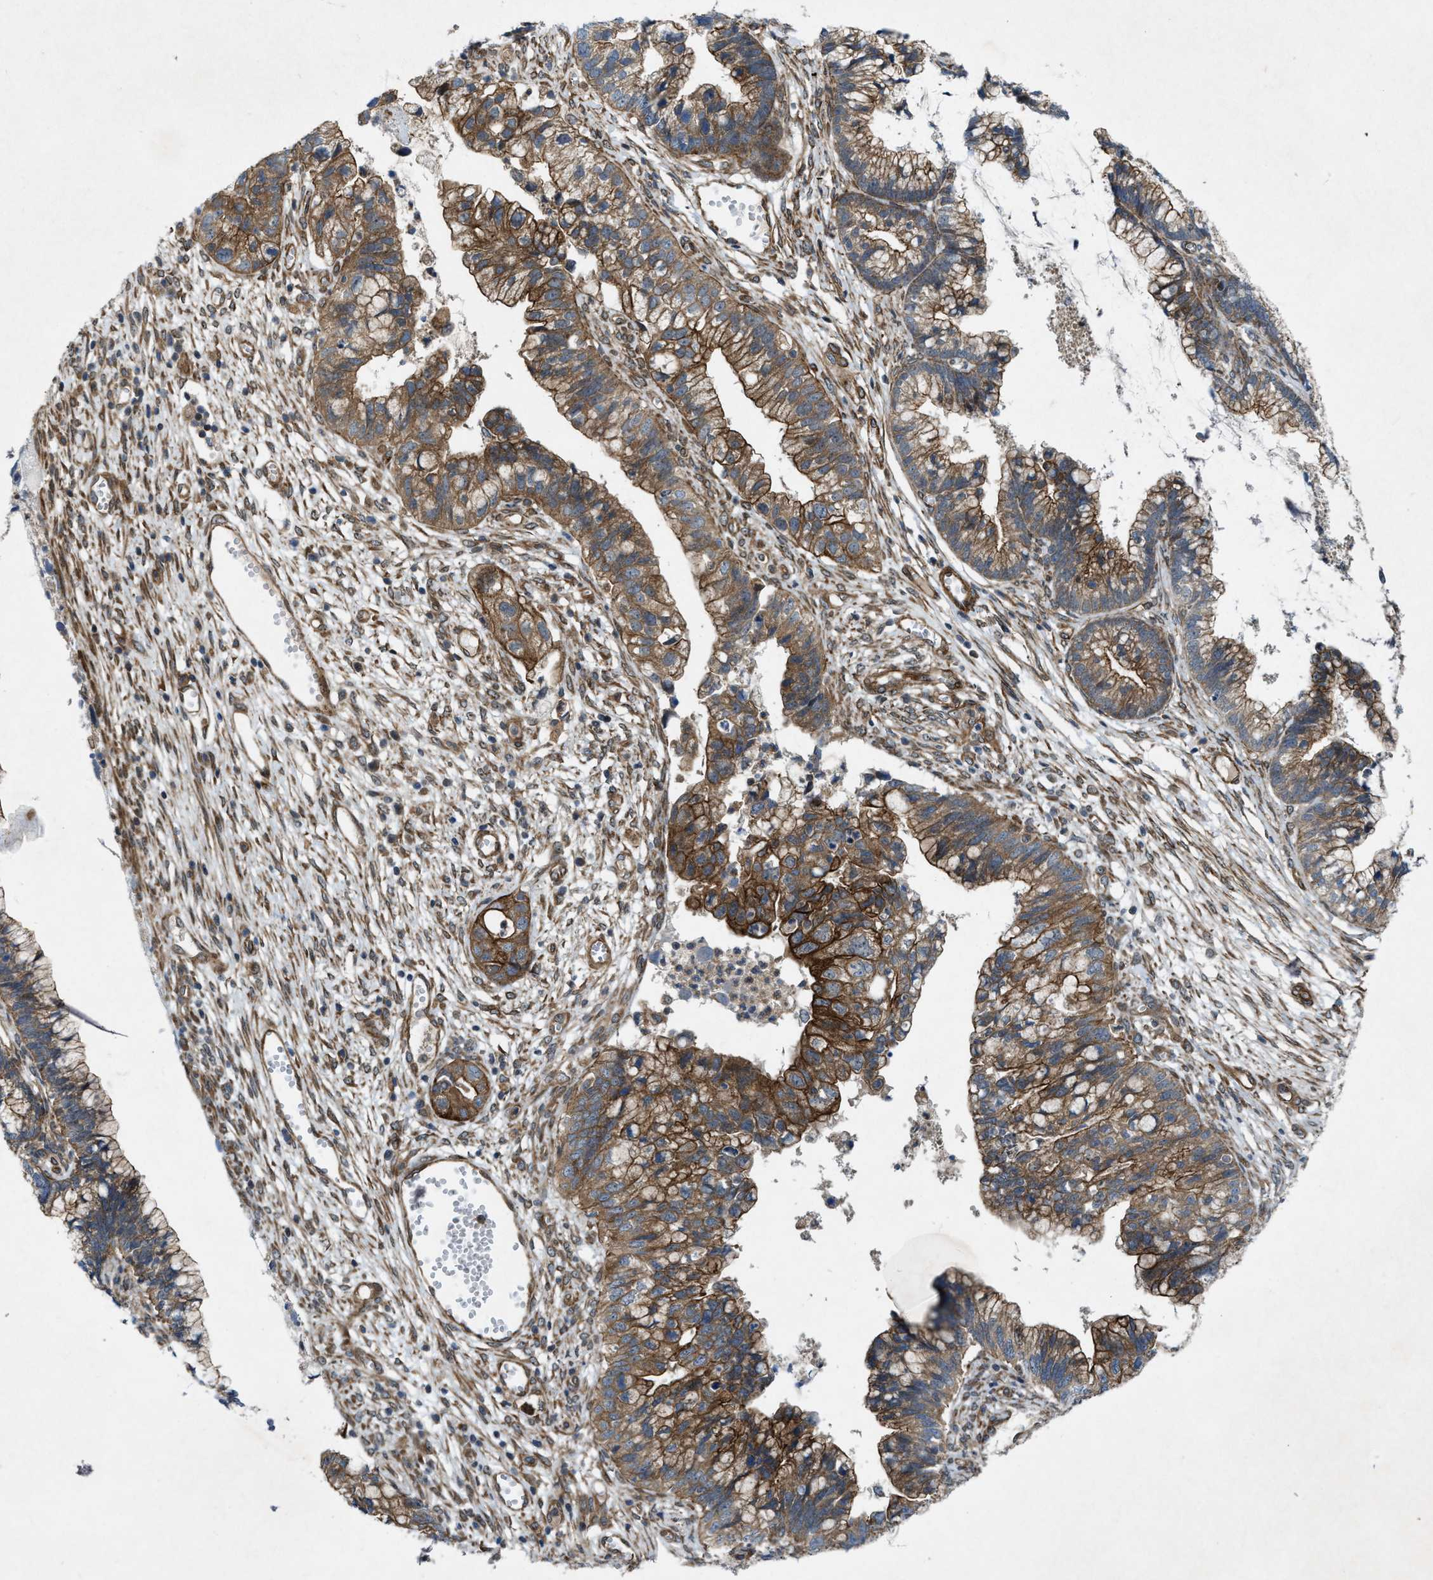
{"staining": {"intensity": "moderate", "quantity": ">75%", "location": "cytoplasmic/membranous"}, "tissue": "cervical cancer", "cell_type": "Tumor cells", "image_type": "cancer", "snomed": [{"axis": "morphology", "description": "Adenocarcinoma, NOS"}, {"axis": "topography", "description": "Cervix"}], "caption": "Human cervical cancer (adenocarcinoma) stained with a brown dye shows moderate cytoplasmic/membranous positive positivity in about >75% of tumor cells.", "gene": "URGCP", "patient": {"sex": "female", "age": 44}}